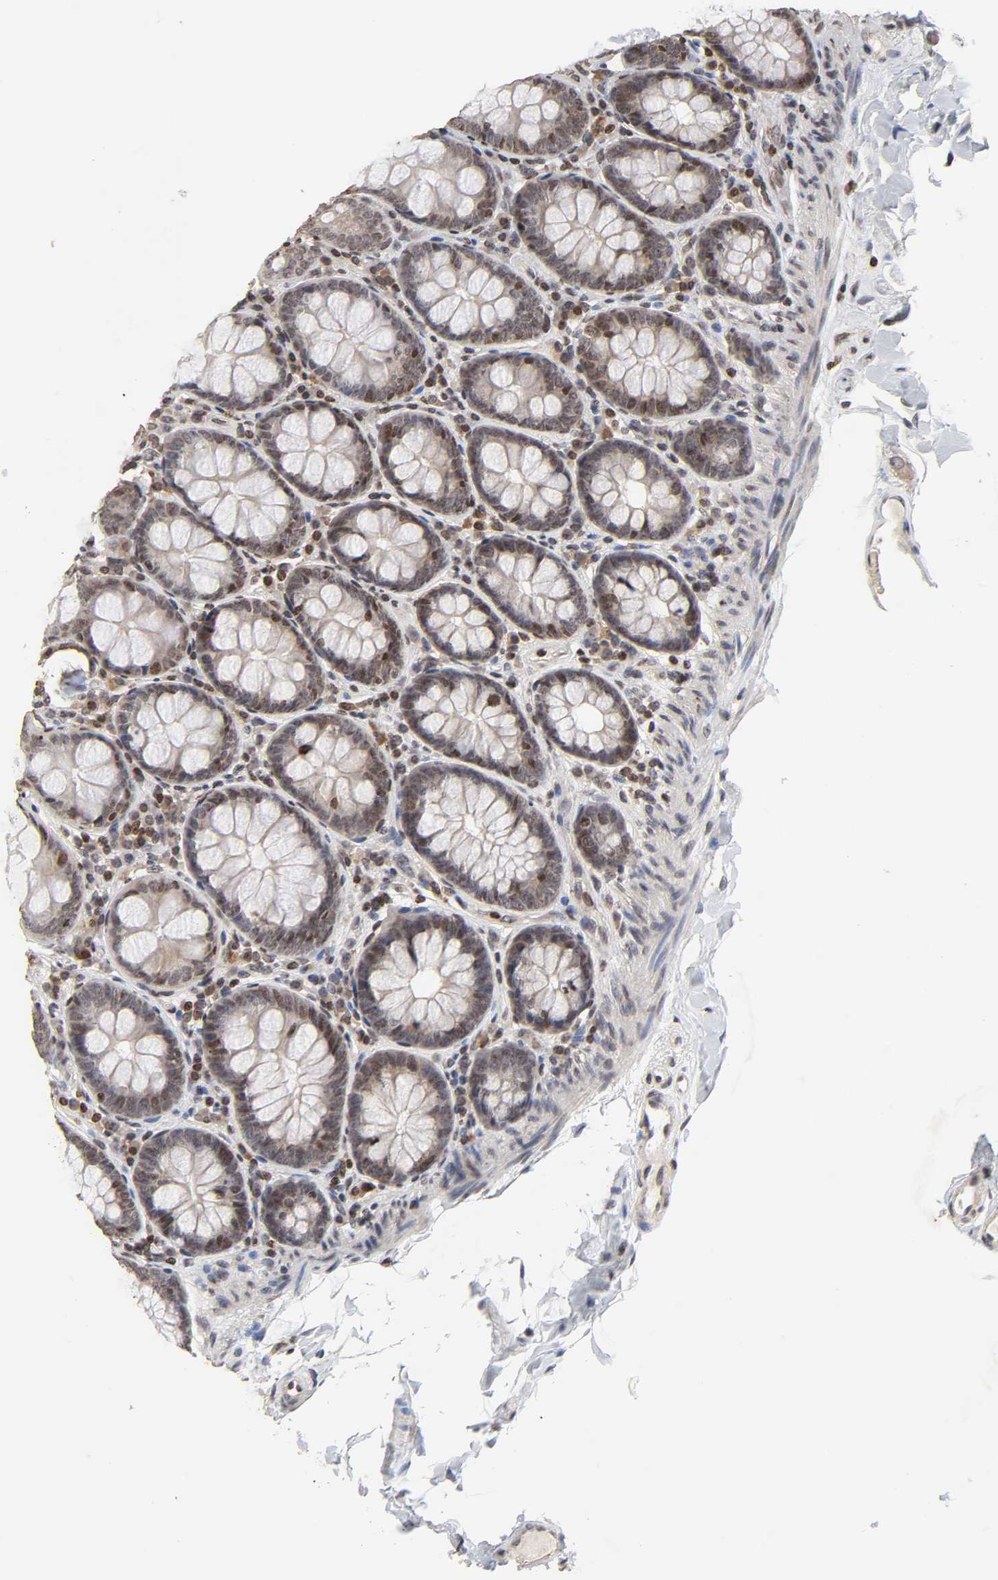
{"staining": {"intensity": "moderate", "quantity": ">75%", "location": "nuclear"}, "tissue": "colon", "cell_type": "Endothelial cells", "image_type": "normal", "snomed": [{"axis": "morphology", "description": "Normal tissue, NOS"}, {"axis": "topography", "description": "Colon"}], "caption": "Endothelial cells reveal medium levels of moderate nuclear expression in approximately >75% of cells in unremarkable human colon. Ihc stains the protein of interest in brown and the nuclei are stained blue.", "gene": "ZNF473", "patient": {"sex": "female", "age": 61}}